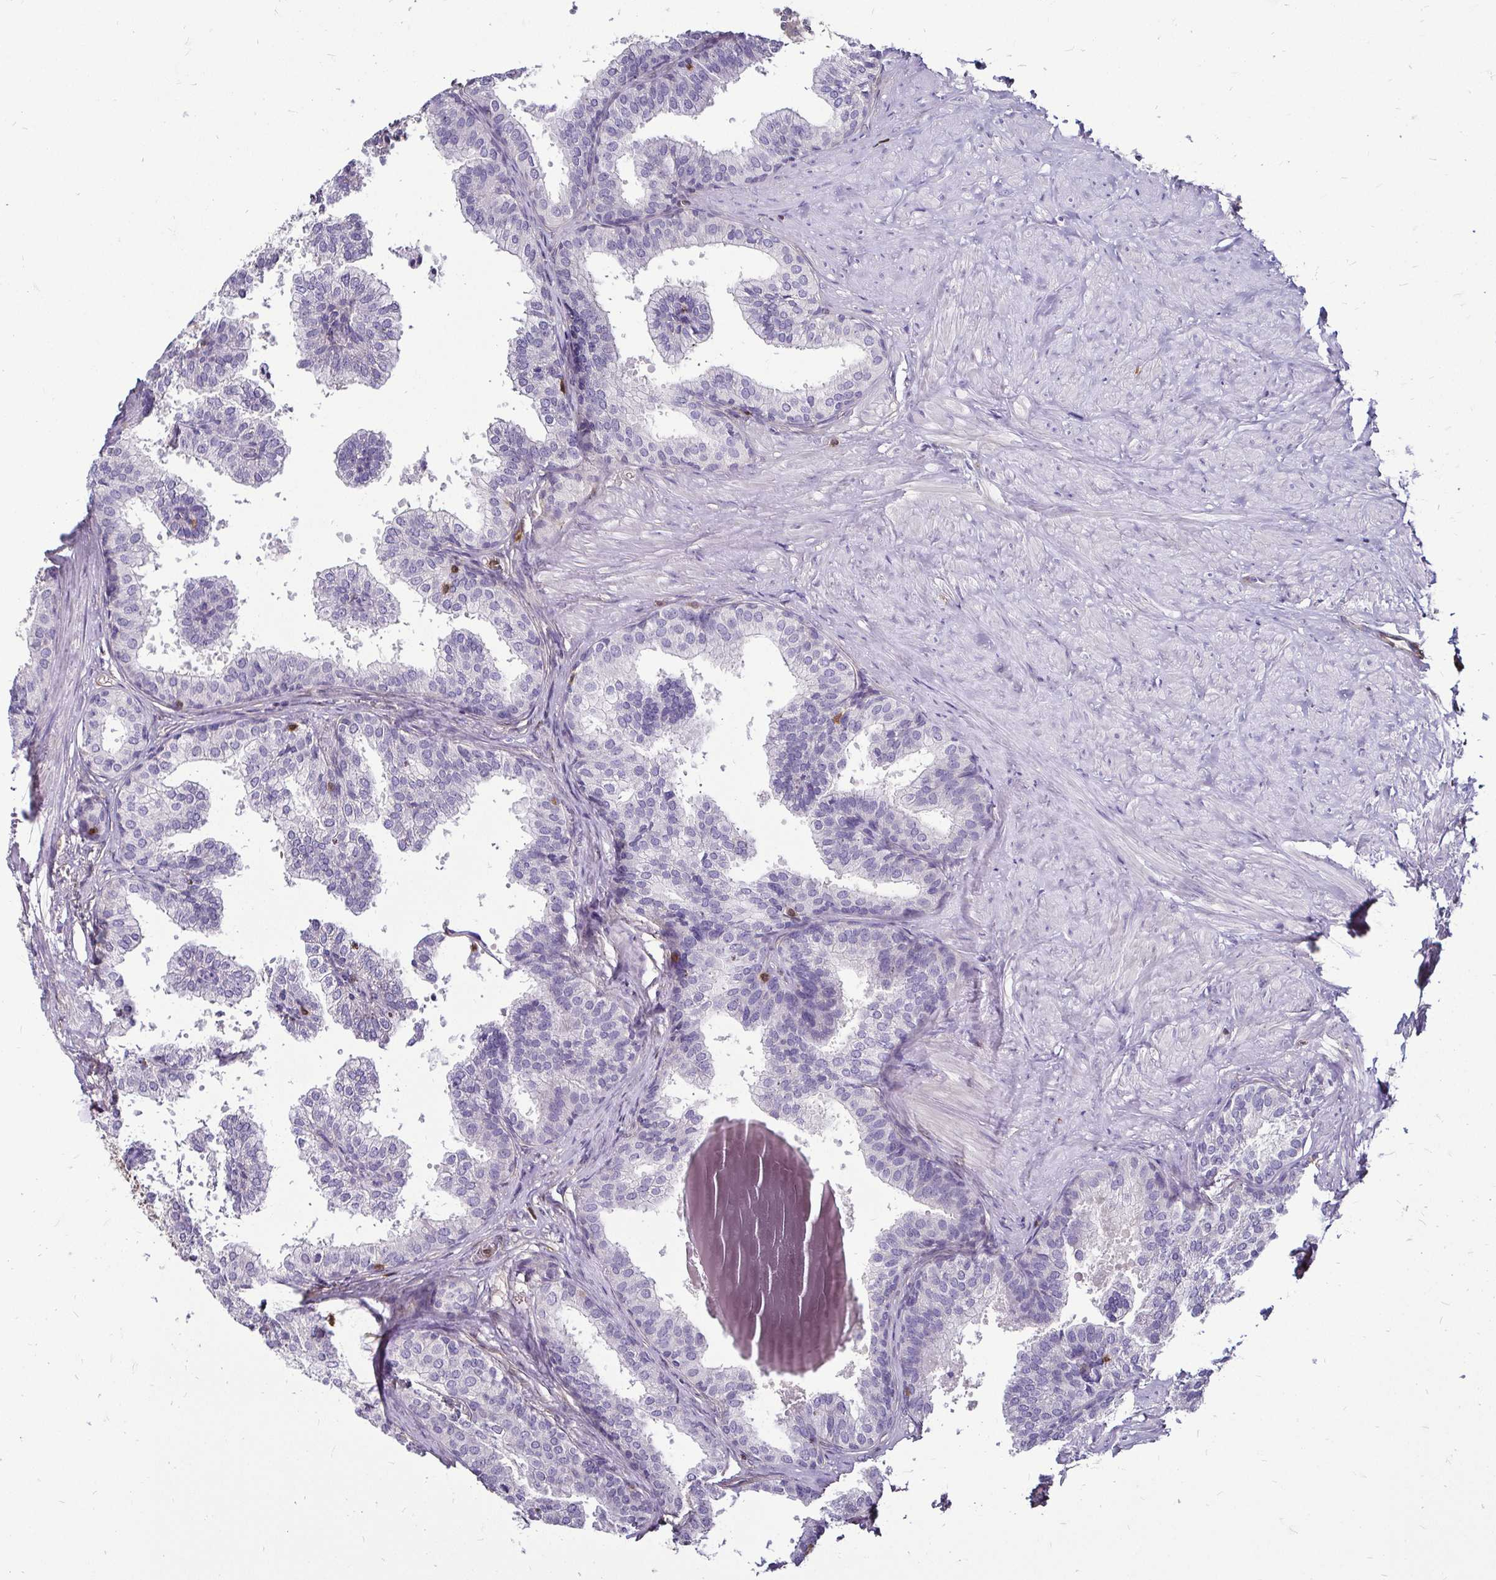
{"staining": {"intensity": "negative", "quantity": "none", "location": "none"}, "tissue": "prostate", "cell_type": "Glandular cells", "image_type": "normal", "snomed": [{"axis": "morphology", "description": "Normal tissue, NOS"}, {"axis": "topography", "description": "Prostate"}, {"axis": "topography", "description": "Peripheral nerve tissue"}], "caption": "Immunohistochemistry photomicrograph of normal prostate stained for a protein (brown), which reveals no staining in glandular cells.", "gene": "ZFP1", "patient": {"sex": "male", "age": 55}}